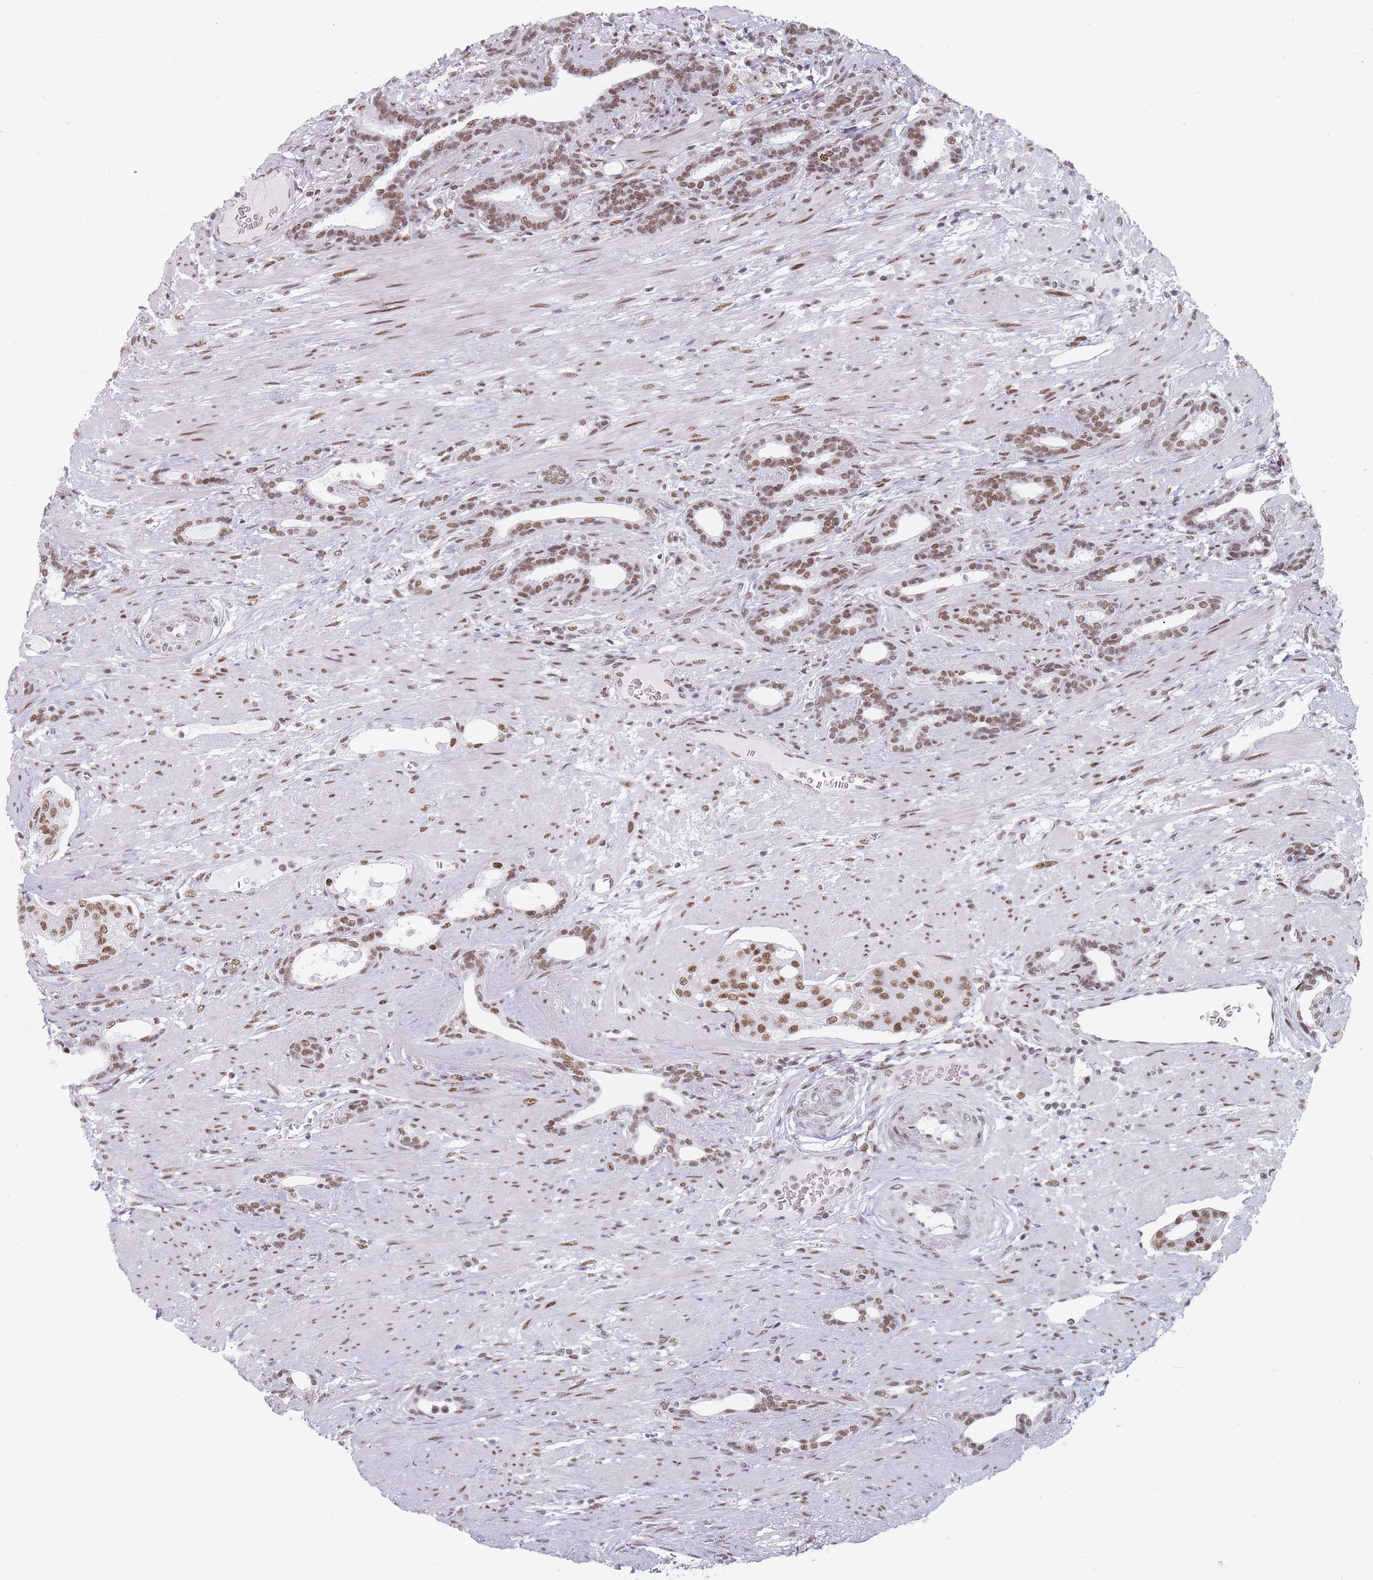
{"staining": {"intensity": "moderate", "quantity": ">75%", "location": "nuclear"}, "tissue": "prostate cancer", "cell_type": "Tumor cells", "image_type": "cancer", "snomed": [{"axis": "morphology", "description": "Adenocarcinoma, High grade"}, {"axis": "topography", "description": "Prostate"}], "caption": "Prostate cancer was stained to show a protein in brown. There is medium levels of moderate nuclear positivity in approximately >75% of tumor cells.", "gene": "SAFB2", "patient": {"sex": "male", "age": 69}}